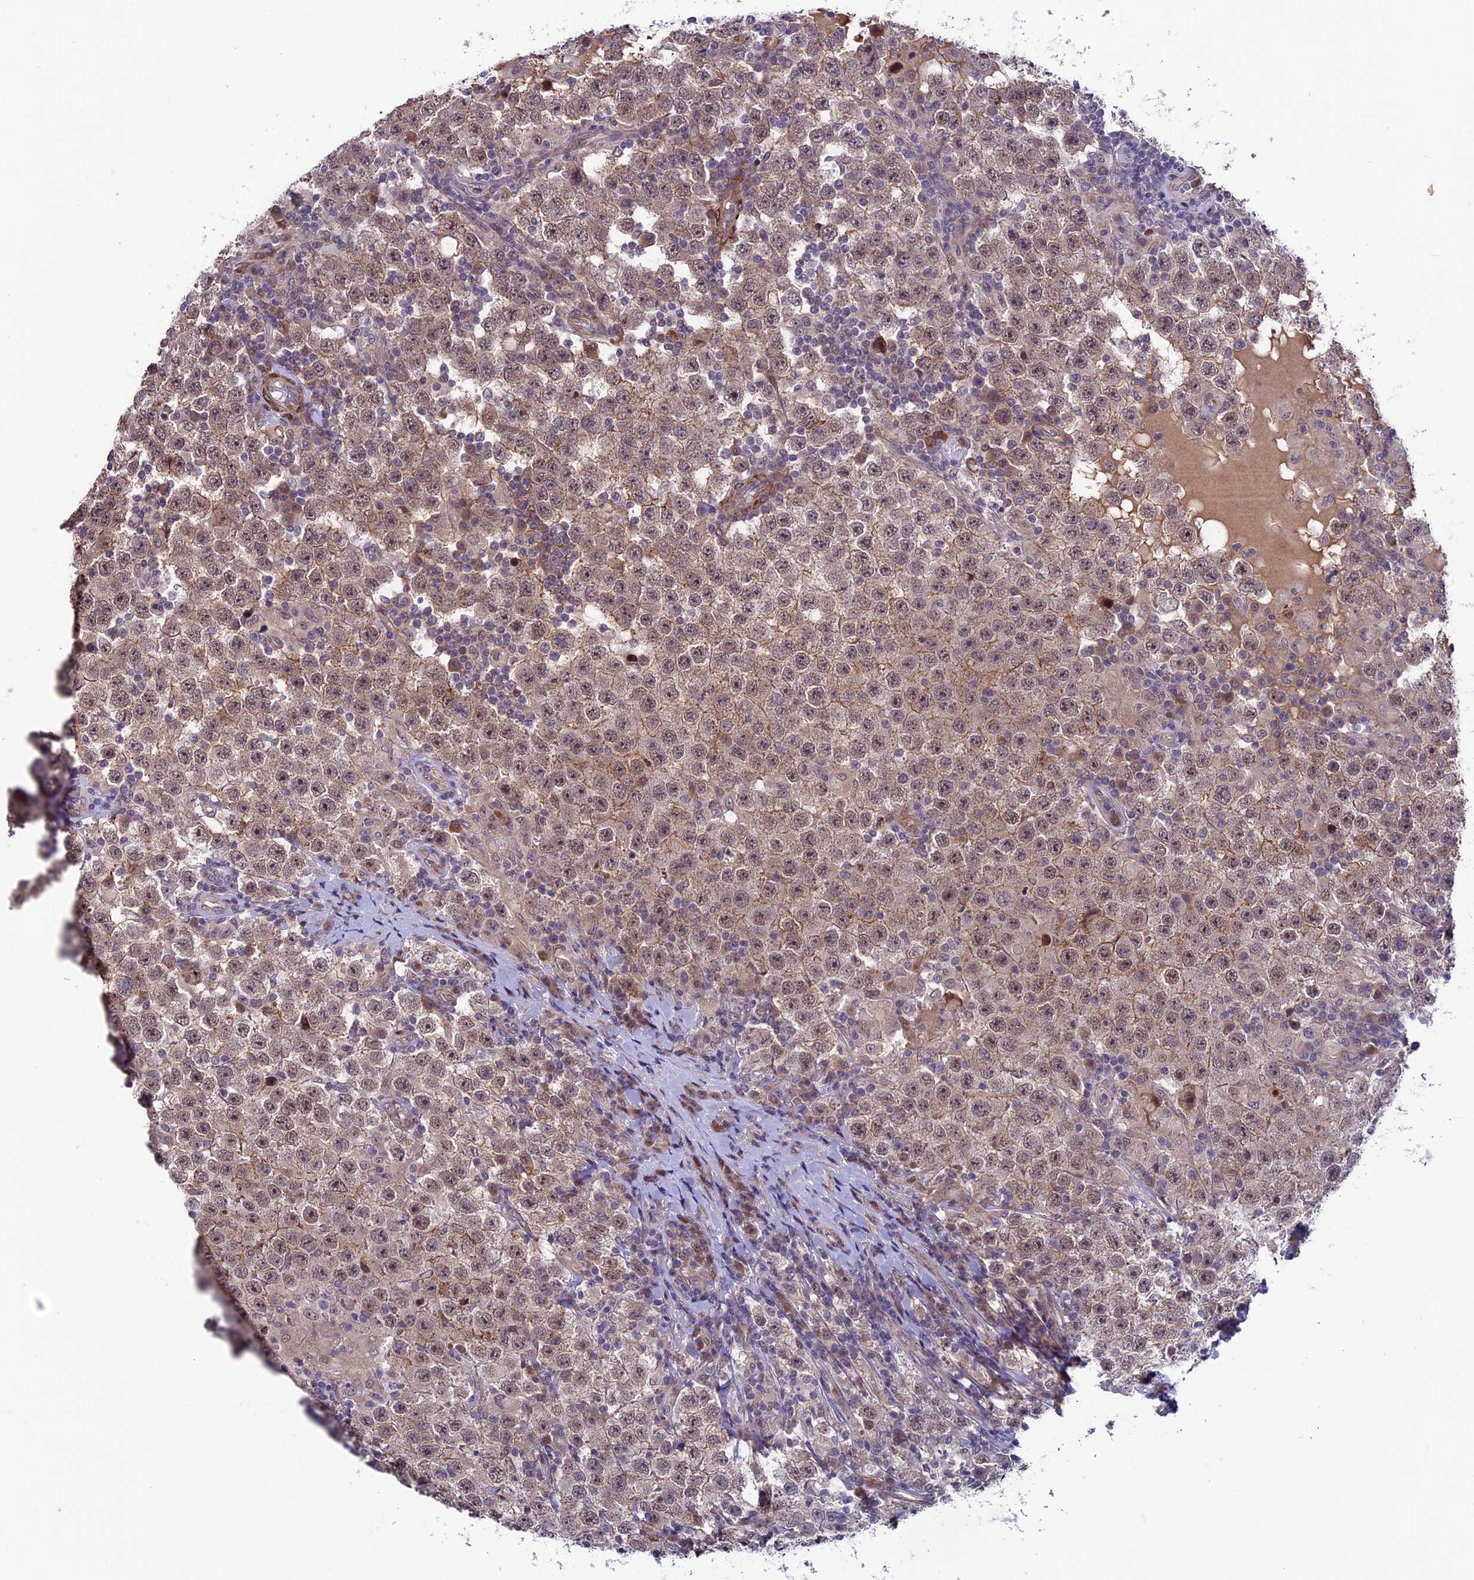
{"staining": {"intensity": "weak", "quantity": ">75%", "location": "cytoplasmic/membranous,nuclear"}, "tissue": "testis cancer", "cell_type": "Tumor cells", "image_type": "cancer", "snomed": [{"axis": "morphology", "description": "Normal tissue, NOS"}, {"axis": "morphology", "description": "Urothelial carcinoma, High grade"}, {"axis": "morphology", "description": "Seminoma, NOS"}, {"axis": "morphology", "description": "Carcinoma, Embryonal, NOS"}, {"axis": "topography", "description": "Urinary bladder"}, {"axis": "topography", "description": "Testis"}], "caption": "Testis seminoma stained for a protein exhibits weak cytoplasmic/membranous and nuclear positivity in tumor cells.", "gene": "SIPA1L3", "patient": {"sex": "male", "age": 41}}